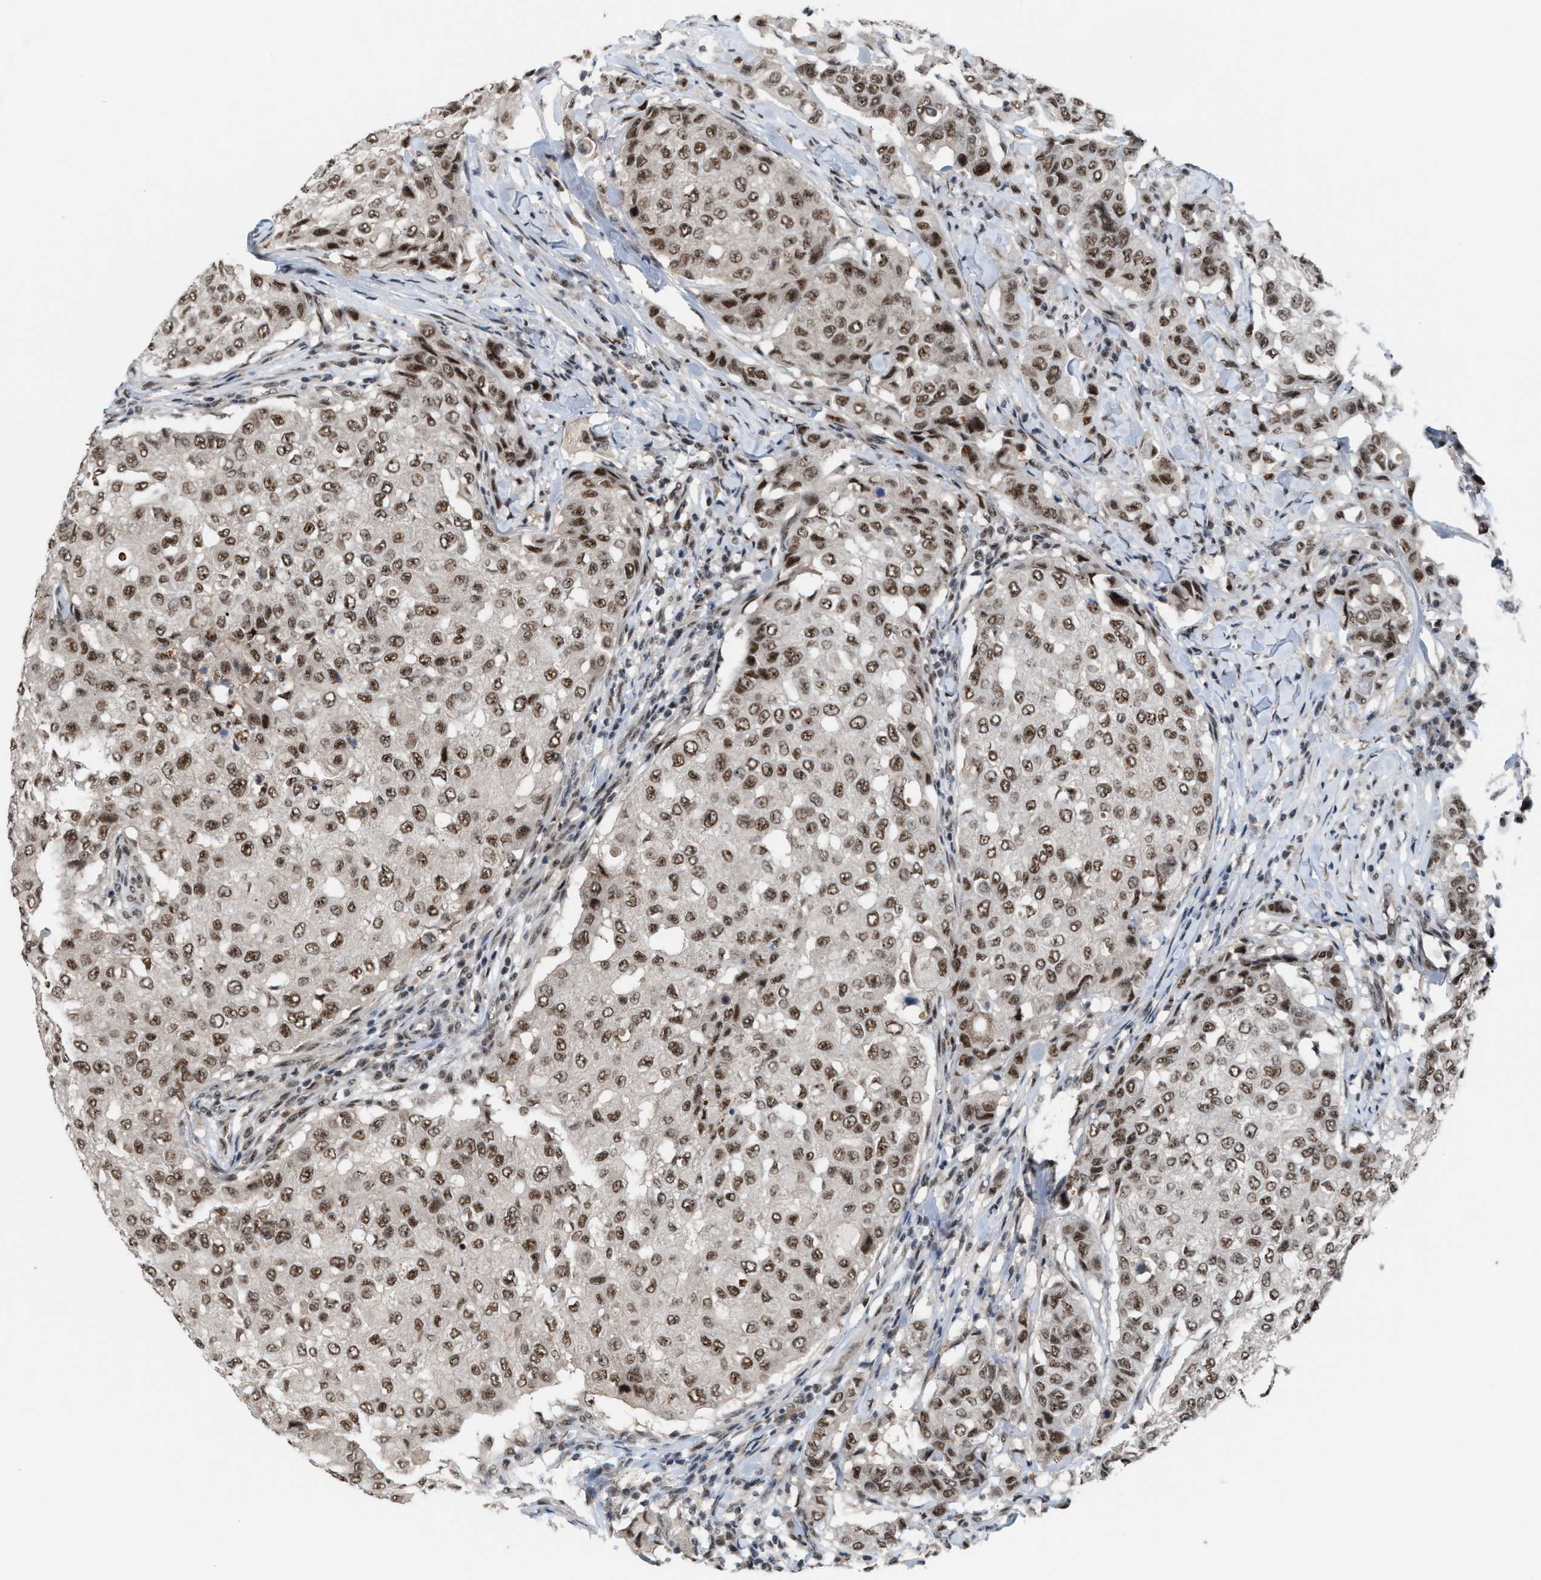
{"staining": {"intensity": "moderate", "quantity": ">75%", "location": "nuclear"}, "tissue": "breast cancer", "cell_type": "Tumor cells", "image_type": "cancer", "snomed": [{"axis": "morphology", "description": "Duct carcinoma"}, {"axis": "topography", "description": "Breast"}], "caption": "This is a photomicrograph of immunohistochemistry staining of breast cancer (infiltrating ductal carcinoma), which shows moderate positivity in the nuclear of tumor cells.", "gene": "PRPF4", "patient": {"sex": "female", "age": 27}}